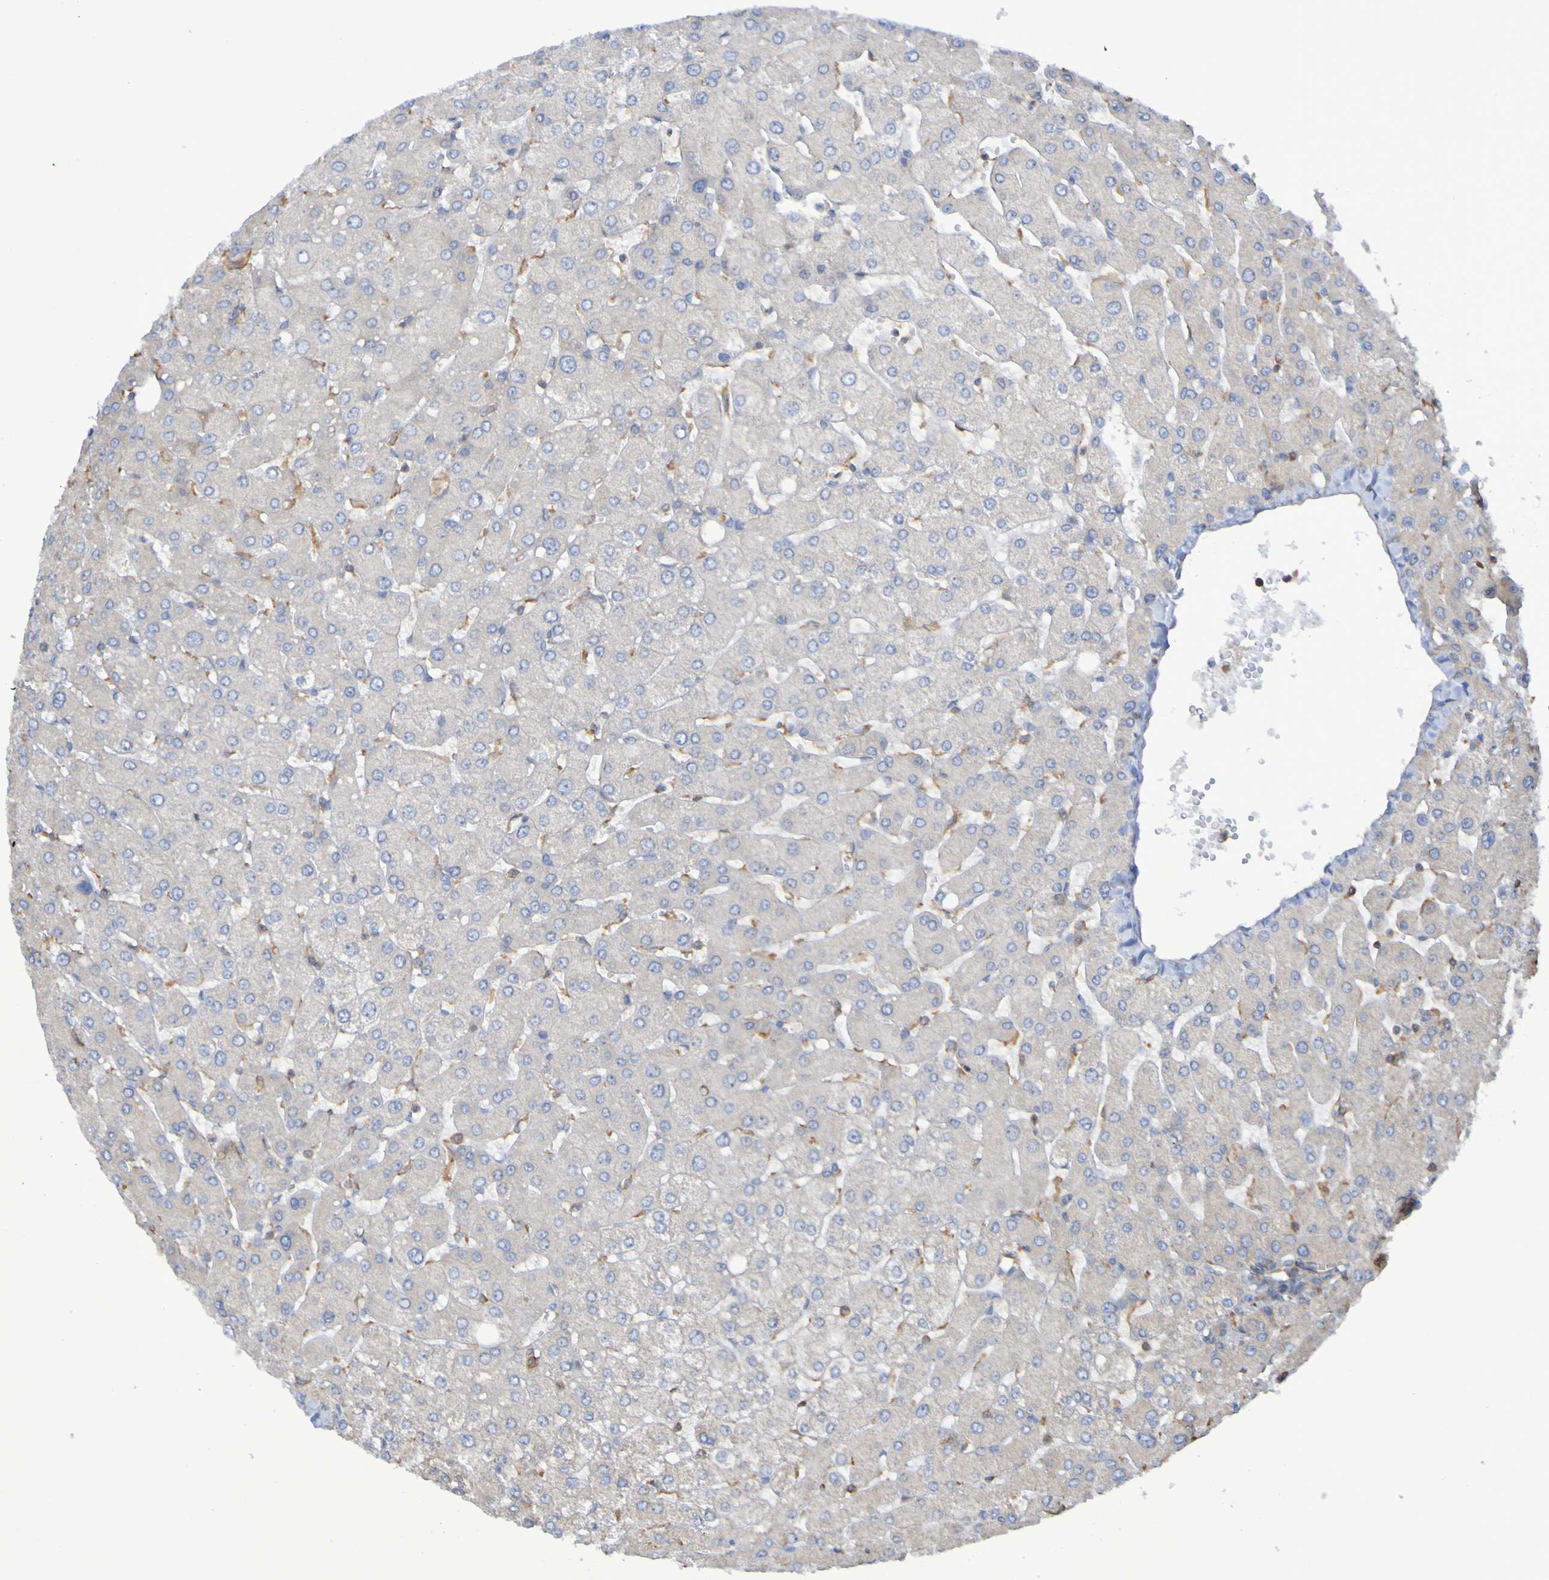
{"staining": {"intensity": "weak", "quantity": "<25%", "location": "cytoplasmic/membranous"}, "tissue": "liver", "cell_type": "Cholangiocytes", "image_type": "normal", "snomed": [{"axis": "morphology", "description": "Normal tissue, NOS"}, {"axis": "topography", "description": "Liver"}], "caption": "DAB (3,3'-diaminobenzidine) immunohistochemical staining of normal liver shows no significant positivity in cholangiocytes.", "gene": "SYNJ1", "patient": {"sex": "male", "age": 55}}